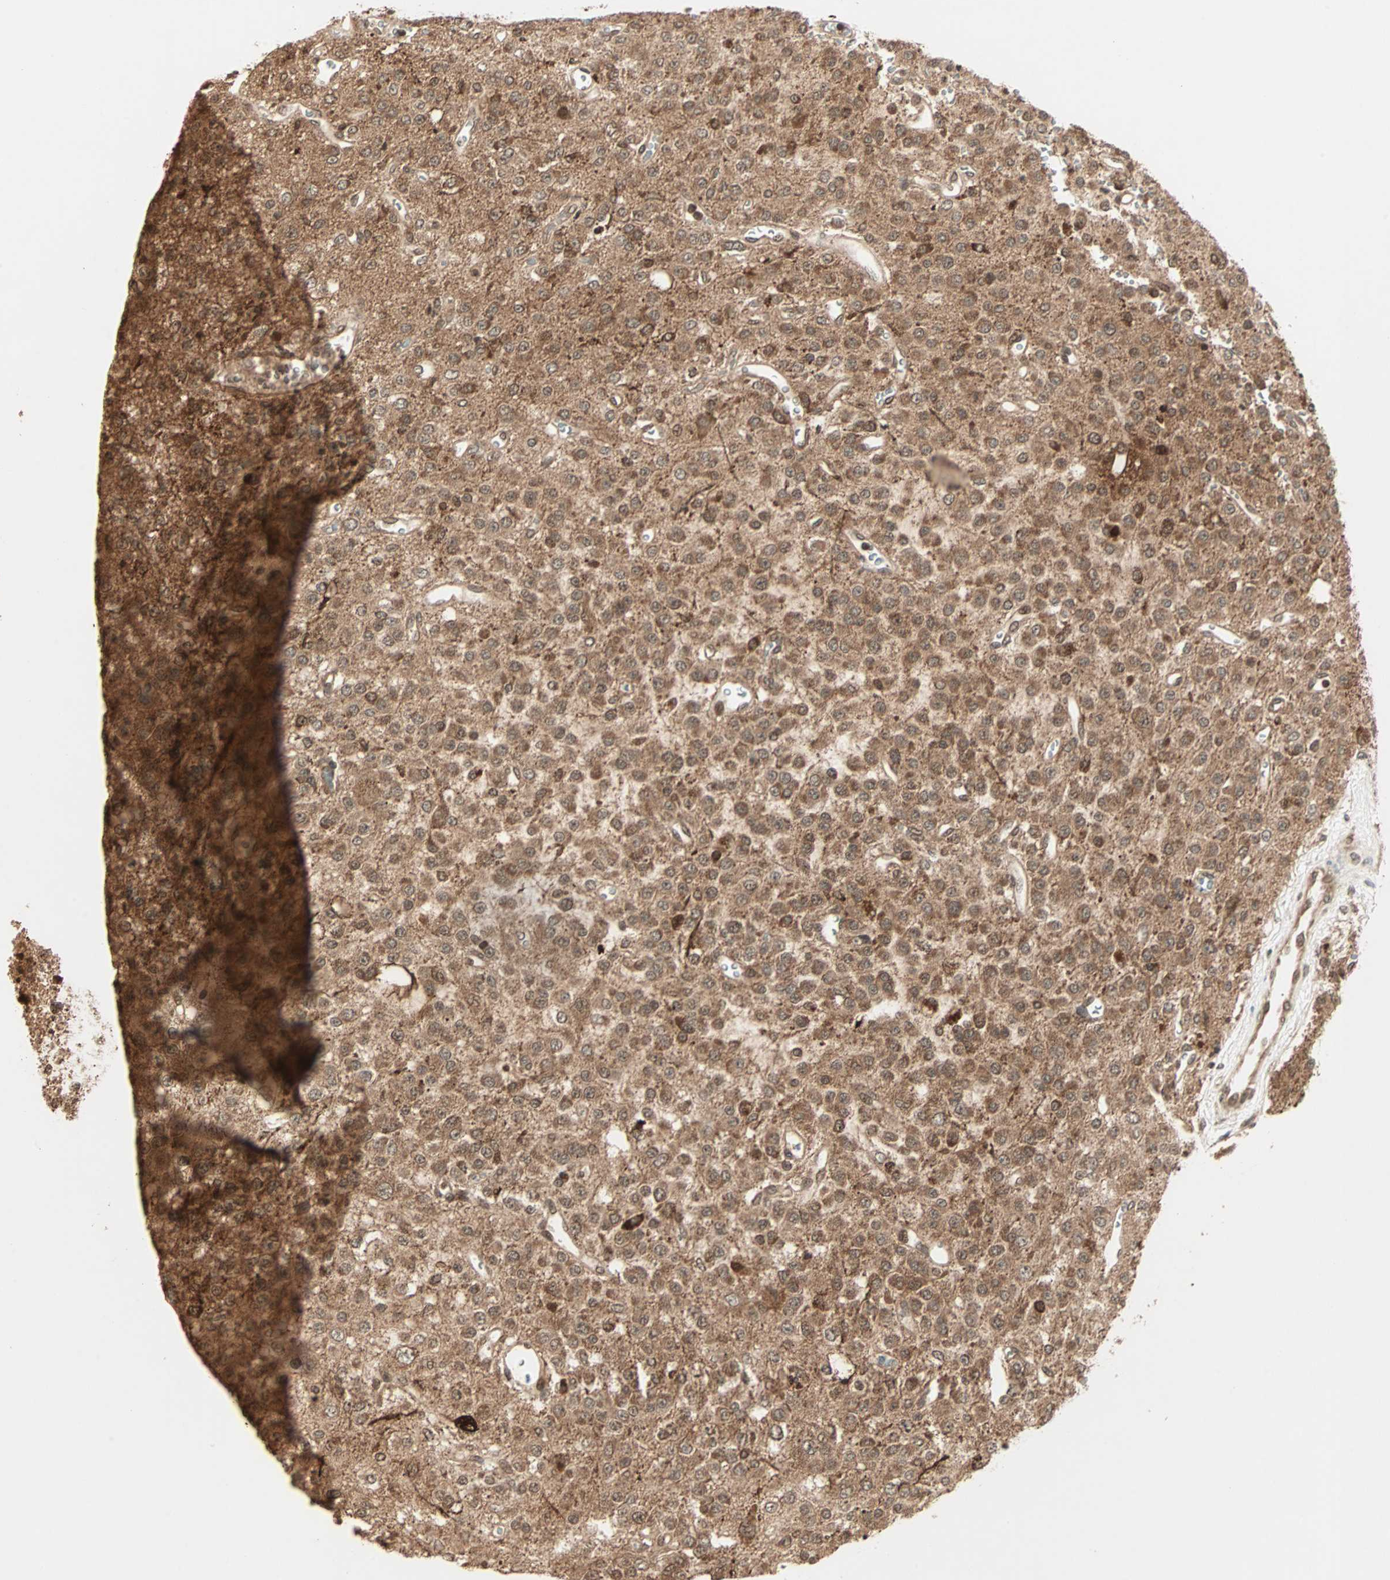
{"staining": {"intensity": "moderate", "quantity": ">75%", "location": "cytoplasmic/membranous"}, "tissue": "glioma", "cell_type": "Tumor cells", "image_type": "cancer", "snomed": [{"axis": "morphology", "description": "Glioma, malignant, Low grade"}, {"axis": "topography", "description": "Brain"}], "caption": "Immunohistochemistry (DAB (3,3'-diaminobenzidine)) staining of glioma exhibits moderate cytoplasmic/membranous protein staining in approximately >75% of tumor cells. (Stains: DAB in brown, nuclei in blue, Microscopy: brightfield microscopy at high magnification).", "gene": "RFFL", "patient": {"sex": "male", "age": 38}}